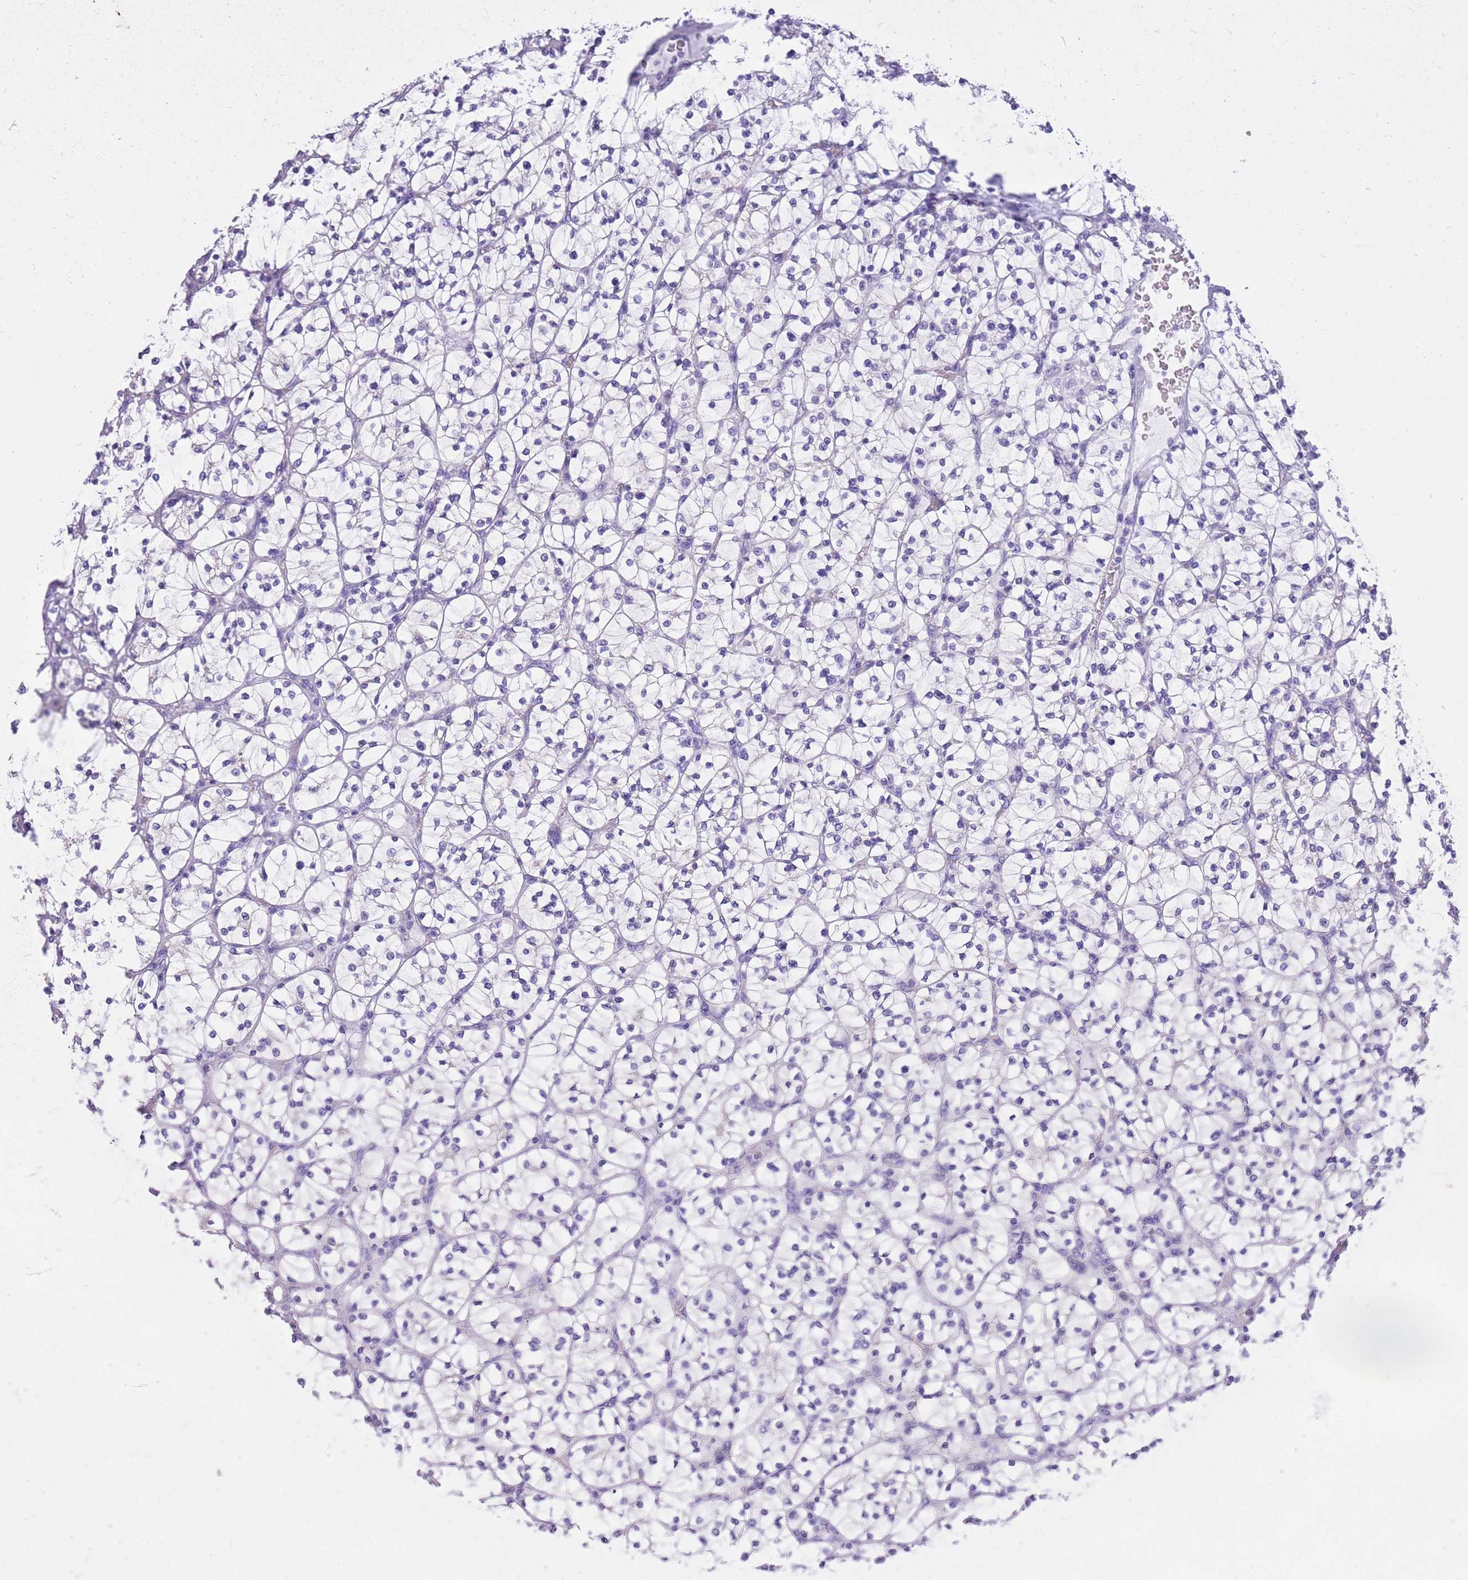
{"staining": {"intensity": "negative", "quantity": "none", "location": "none"}, "tissue": "renal cancer", "cell_type": "Tumor cells", "image_type": "cancer", "snomed": [{"axis": "morphology", "description": "Adenocarcinoma, NOS"}, {"axis": "topography", "description": "Kidney"}], "caption": "Immunohistochemistry (IHC) of renal cancer (adenocarcinoma) exhibits no expression in tumor cells. Brightfield microscopy of immunohistochemistry (IHC) stained with DAB (brown) and hematoxylin (blue), captured at high magnification.", "gene": "TMEM185B", "patient": {"sex": "female", "age": 64}}